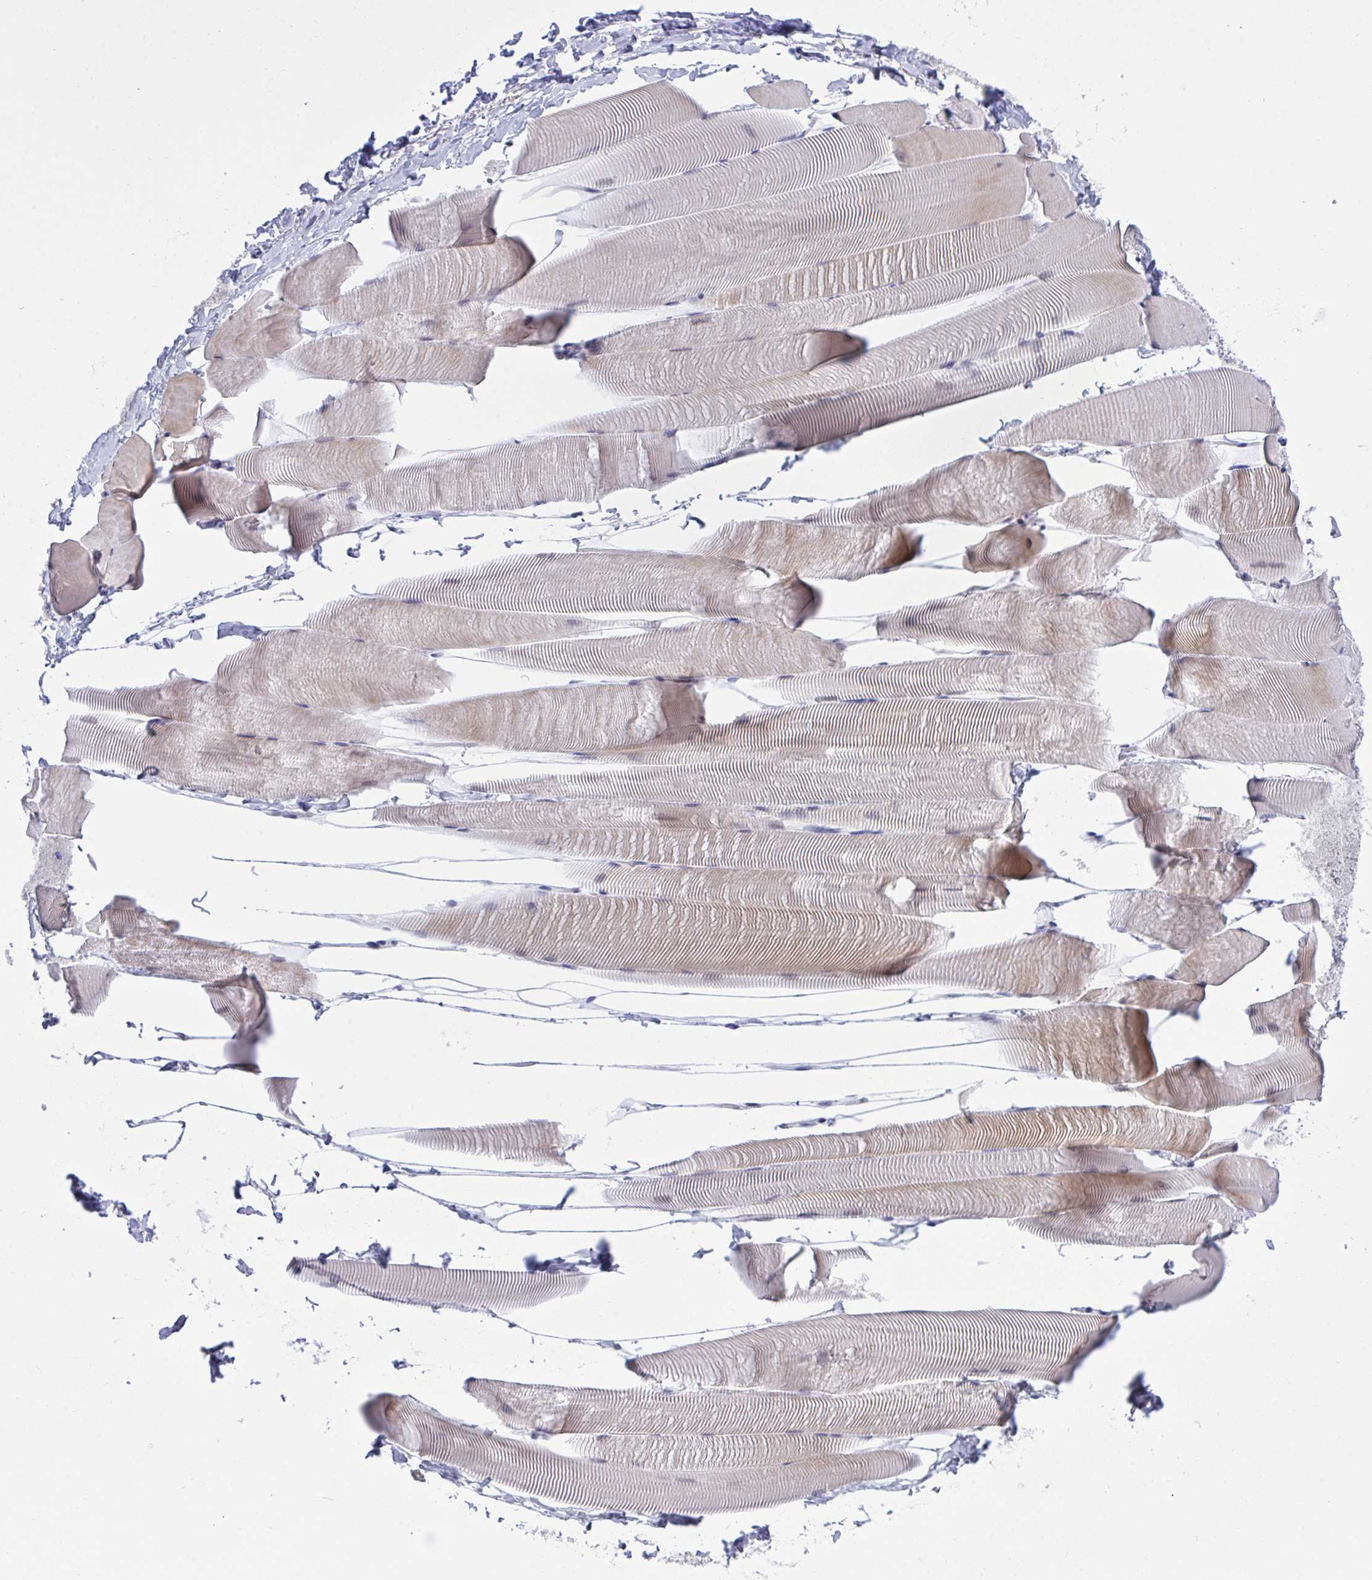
{"staining": {"intensity": "weak", "quantity": "25%-75%", "location": "cytoplasmic/membranous"}, "tissue": "skeletal muscle", "cell_type": "Myocytes", "image_type": "normal", "snomed": [{"axis": "morphology", "description": "Normal tissue, NOS"}, {"axis": "topography", "description": "Skeletal muscle"}], "caption": "IHC image of unremarkable skeletal muscle stained for a protein (brown), which reveals low levels of weak cytoplasmic/membranous expression in about 25%-75% of myocytes.", "gene": "FBXL22", "patient": {"sex": "male", "age": 25}}